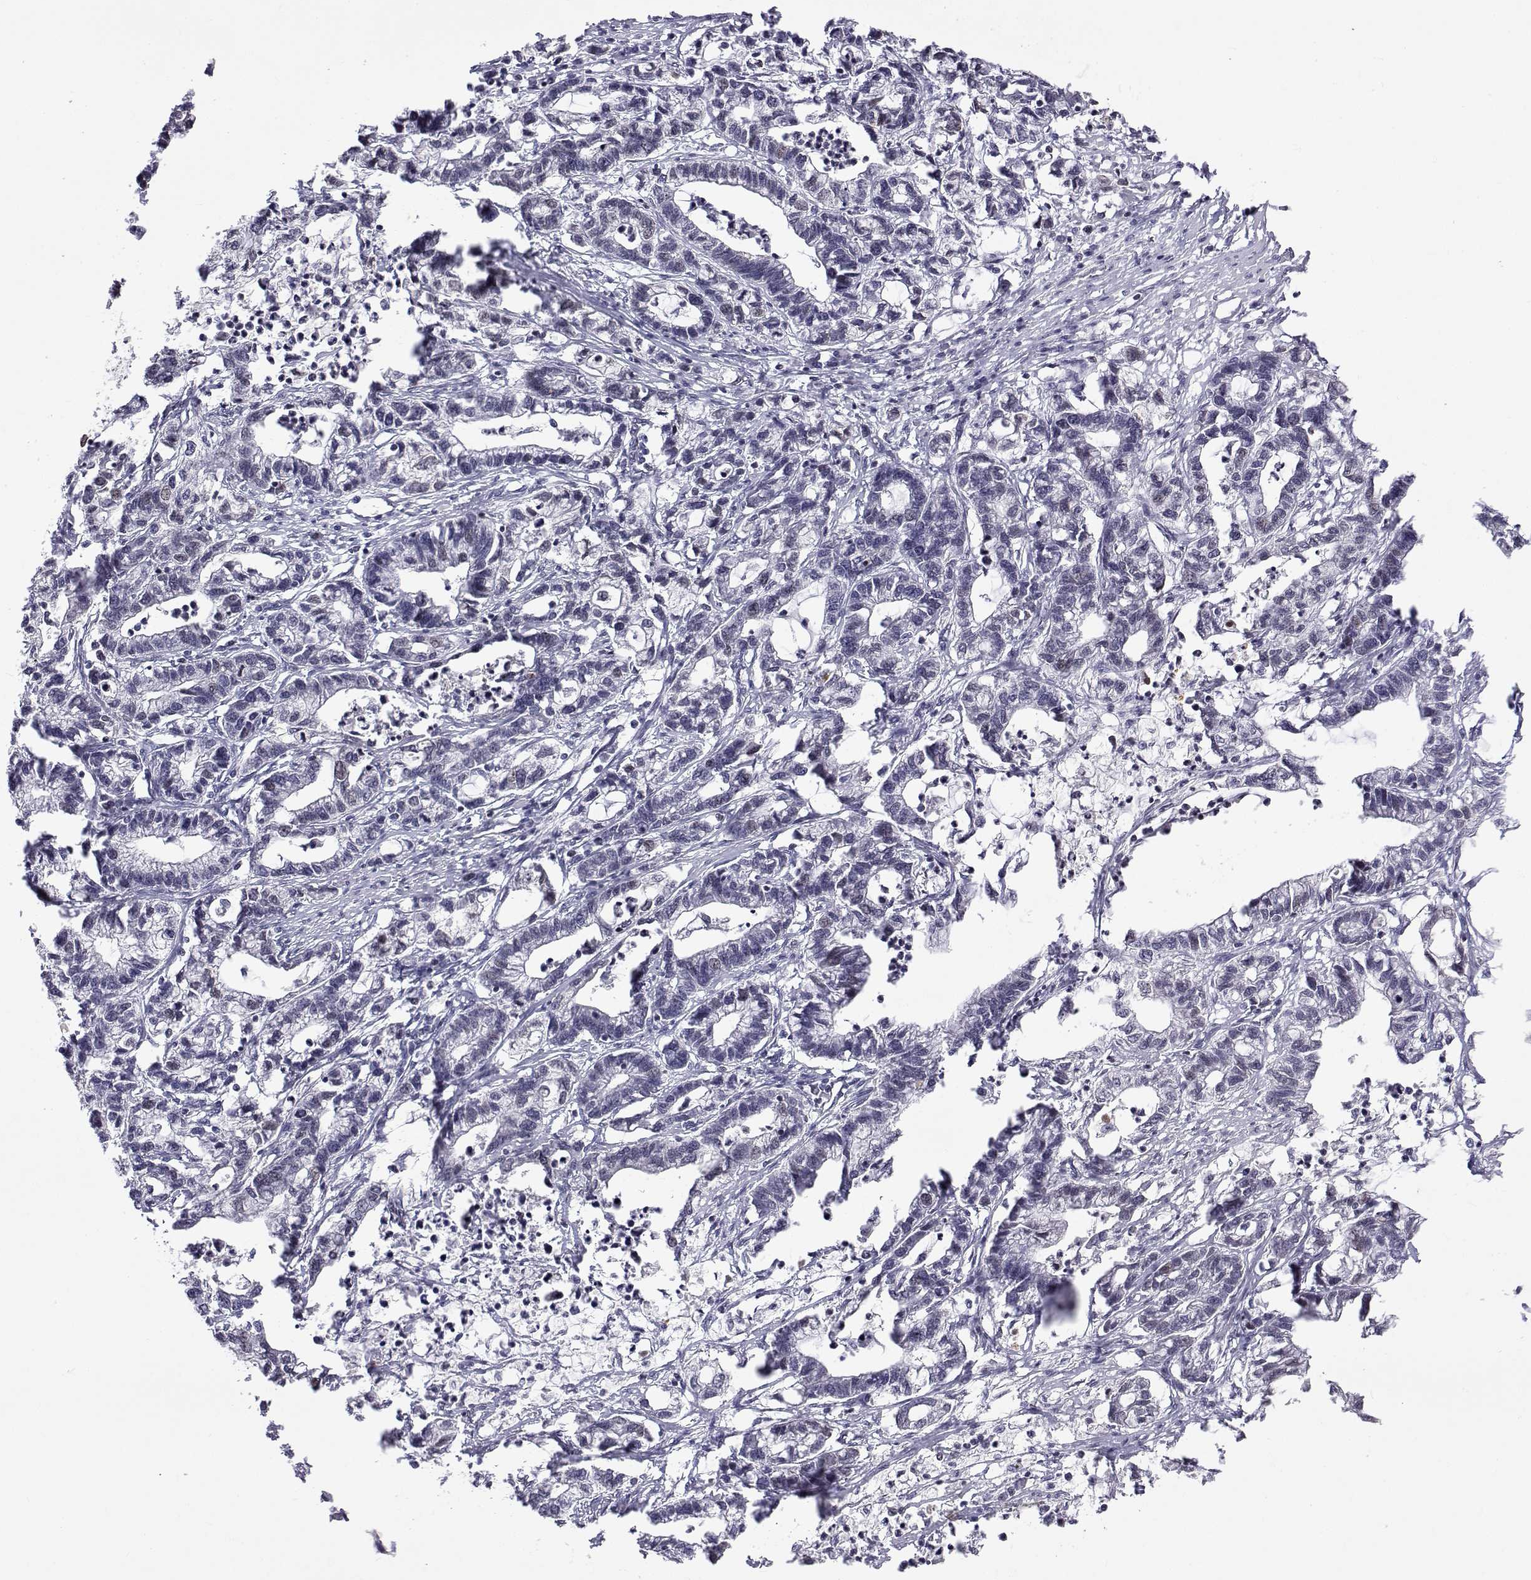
{"staining": {"intensity": "negative", "quantity": "none", "location": "none"}, "tissue": "stomach cancer", "cell_type": "Tumor cells", "image_type": "cancer", "snomed": [{"axis": "morphology", "description": "Adenocarcinoma, NOS"}, {"axis": "topography", "description": "Stomach"}], "caption": "Stomach cancer (adenocarcinoma) was stained to show a protein in brown. There is no significant staining in tumor cells. (DAB (3,3'-diaminobenzidine) immunohistochemistry visualized using brightfield microscopy, high magnification).", "gene": "ZNF532", "patient": {"sex": "male", "age": 83}}